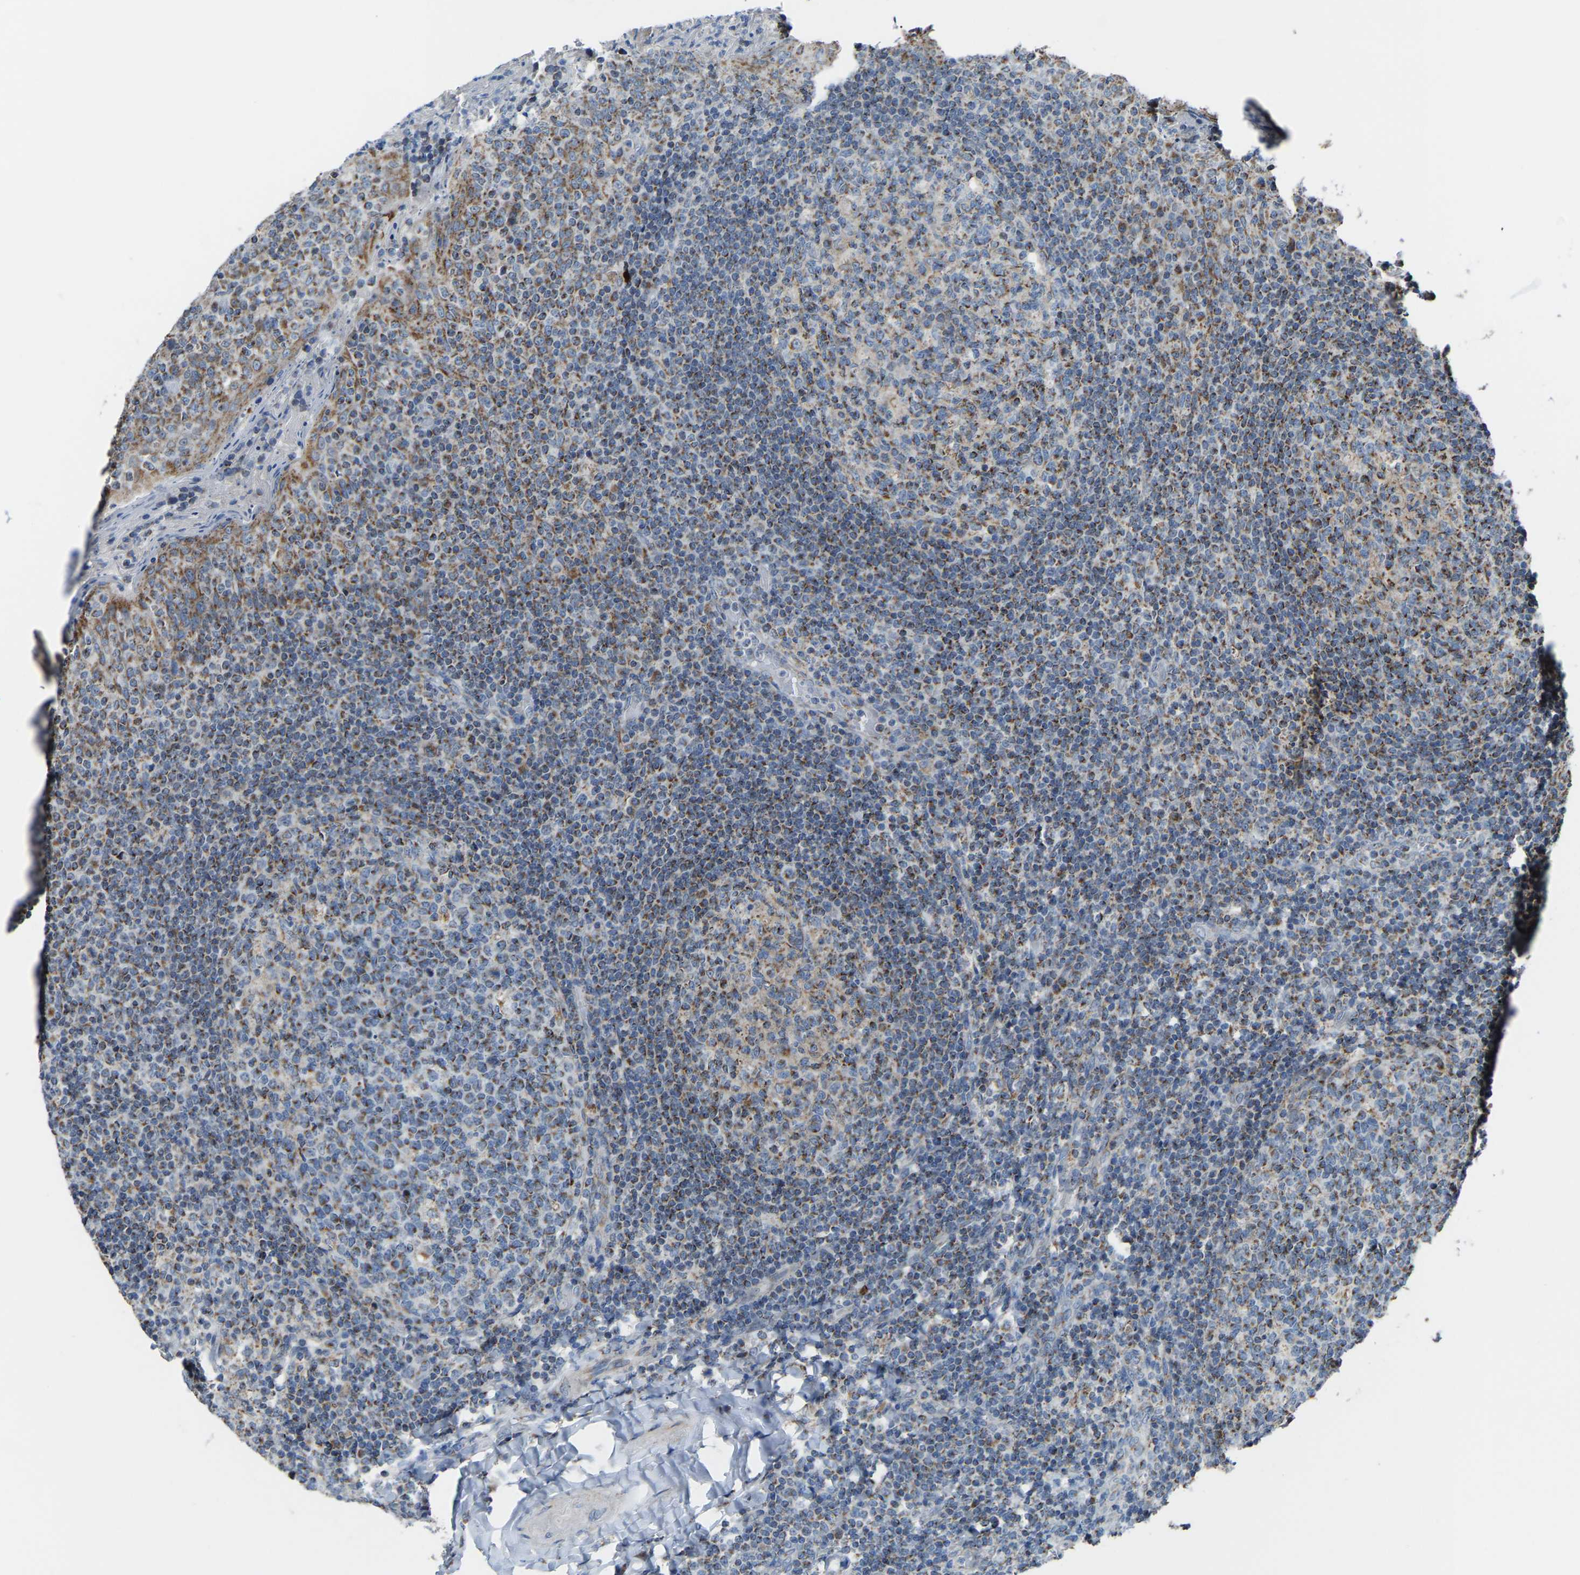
{"staining": {"intensity": "moderate", "quantity": "<25%", "location": "cytoplasmic/membranous"}, "tissue": "tonsil", "cell_type": "Germinal center cells", "image_type": "normal", "snomed": [{"axis": "morphology", "description": "Normal tissue, NOS"}, {"axis": "topography", "description": "Tonsil"}], "caption": "Approximately <25% of germinal center cells in unremarkable tonsil reveal moderate cytoplasmic/membranous protein expression as visualized by brown immunohistochemical staining.", "gene": "CANT1", "patient": {"sex": "female", "age": 19}}